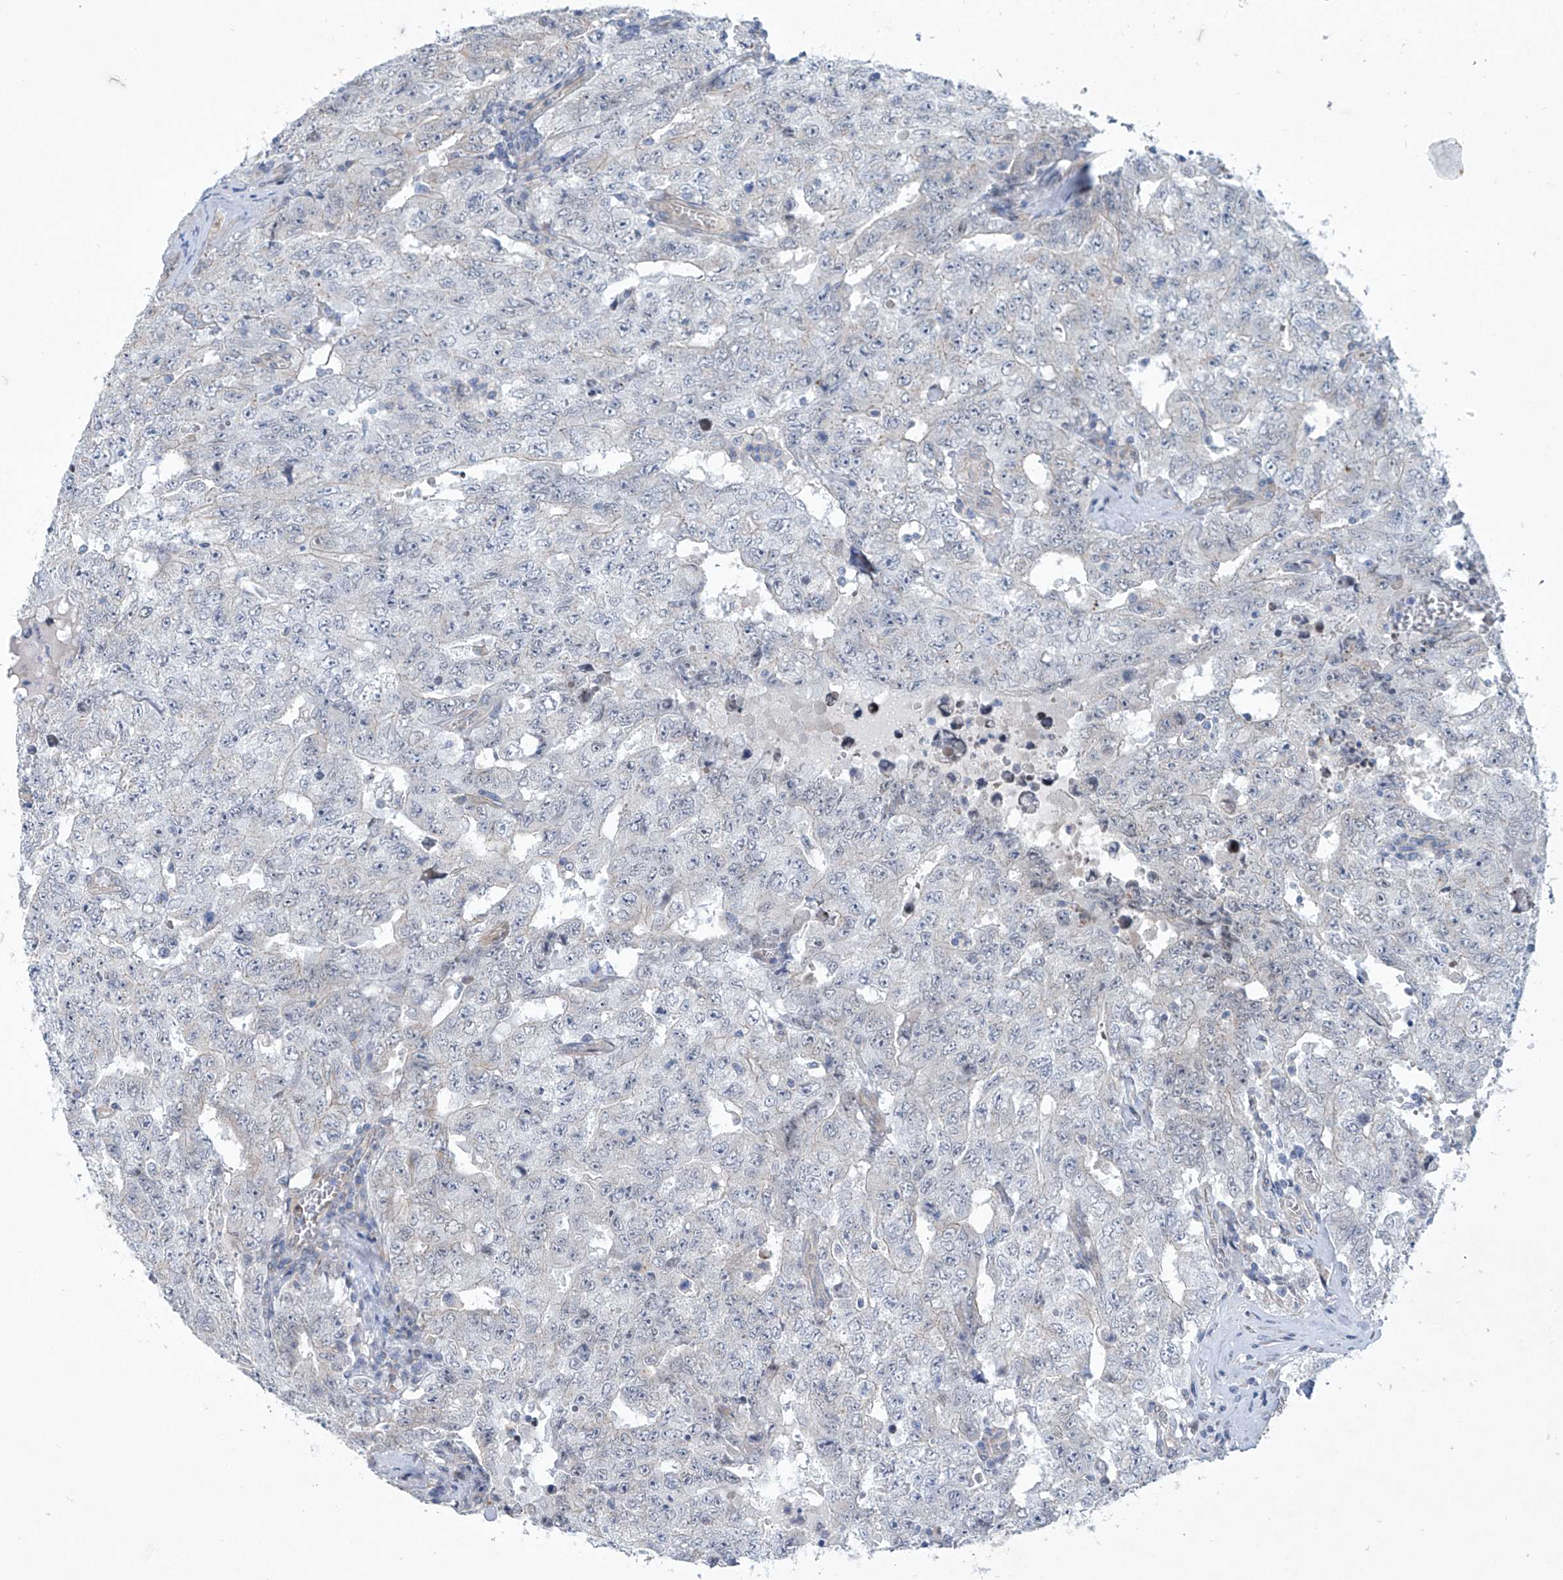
{"staining": {"intensity": "negative", "quantity": "none", "location": "none"}, "tissue": "testis cancer", "cell_type": "Tumor cells", "image_type": "cancer", "snomed": [{"axis": "morphology", "description": "Carcinoma, Embryonal, NOS"}, {"axis": "topography", "description": "Testis"}], "caption": "DAB (3,3'-diaminobenzidine) immunohistochemical staining of testis cancer (embryonal carcinoma) demonstrates no significant positivity in tumor cells. The staining is performed using DAB brown chromogen with nuclei counter-stained in using hematoxylin.", "gene": "KLC4", "patient": {"sex": "male", "age": 26}}